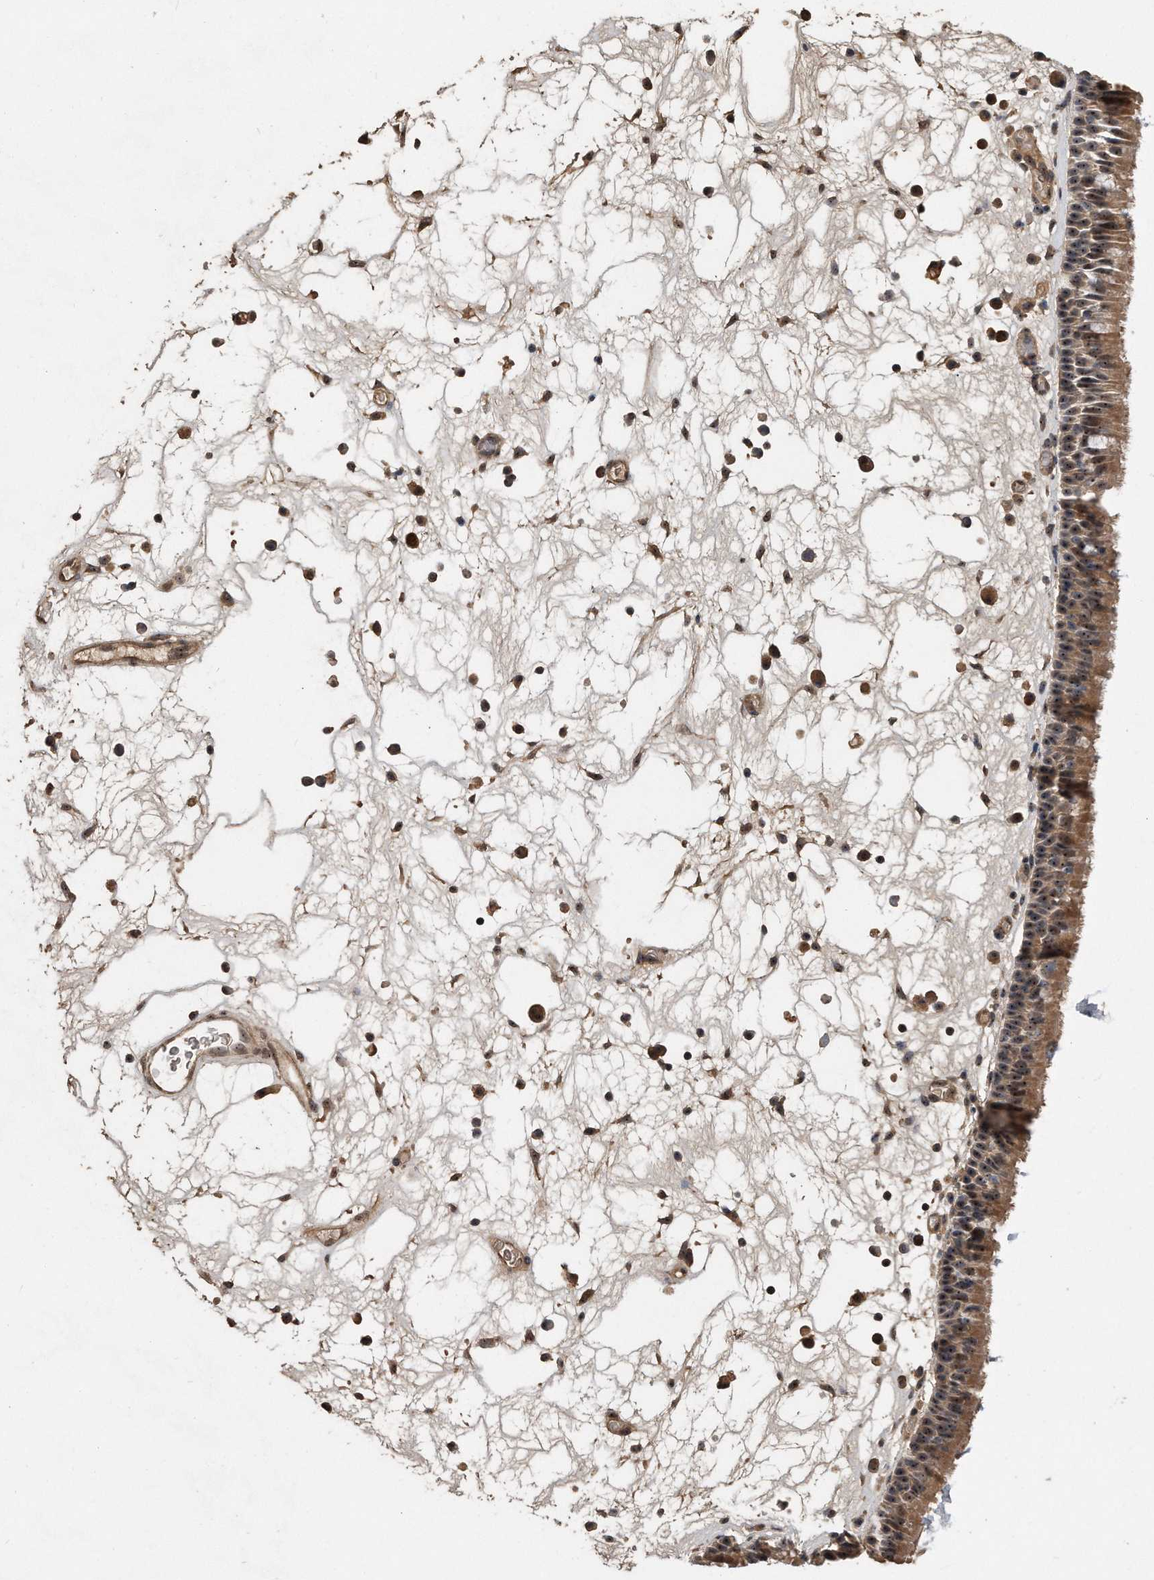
{"staining": {"intensity": "moderate", "quantity": ">75%", "location": "cytoplasmic/membranous,nuclear"}, "tissue": "nasopharynx", "cell_type": "Respiratory epithelial cells", "image_type": "normal", "snomed": [{"axis": "morphology", "description": "Normal tissue, NOS"}, {"axis": "morphology", "description": "Inflammation, NOS"}, {"axis": "morphology", "description": "Malignant melanoma, Metastatic site"}, {"axis": "topography", "description": "Nasopharynx"}], "caption": "Moderate cytoplasmic/membranous,nuclear expression is identified in approximately >75% of respiratory epithelial cells in normal nasopharynx. (Brightfield microscopy of DAB IHC at high magnification).", "gene": "PELO", "patient": {"sex": "male", "age": 70}}